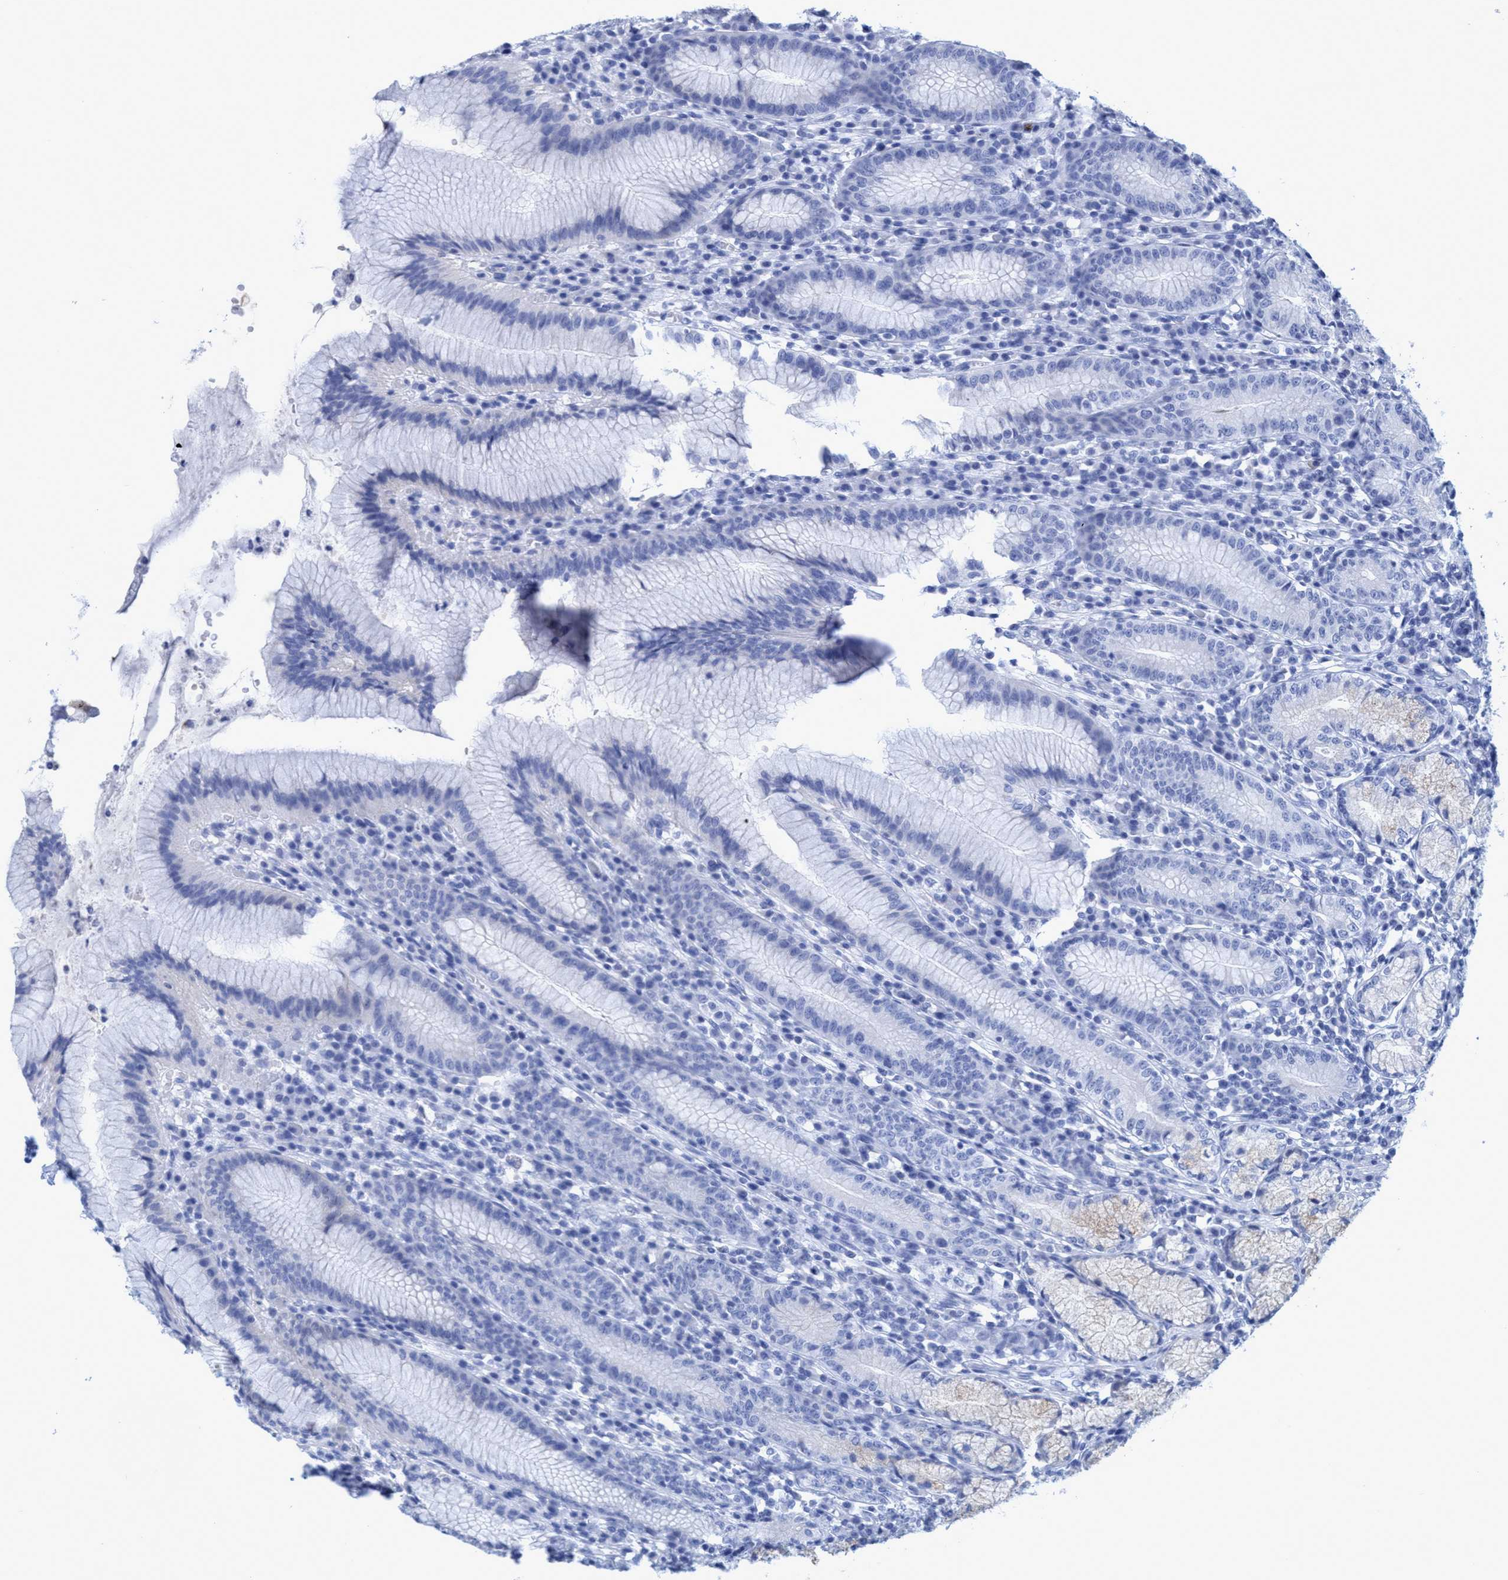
{"staining": {"intensity": "negative", "quantity": "none", "location": "none"}, "tissue": "stomach", "cell_type": "Glandular cells", "image_type": "normal", "snomed": [{"axis": "morphology", "description": "Normal tissue, NOS"}, {"axis": "topography", "description": "Stomach"}], "caption": "Immunohistochemistry histopathology image of unremarkable human stomach stained for a protein (brown), which shows no staining in glandular cells.", "gene": "PLPPR1", "patient": {"sex": "male", "age": 55}}